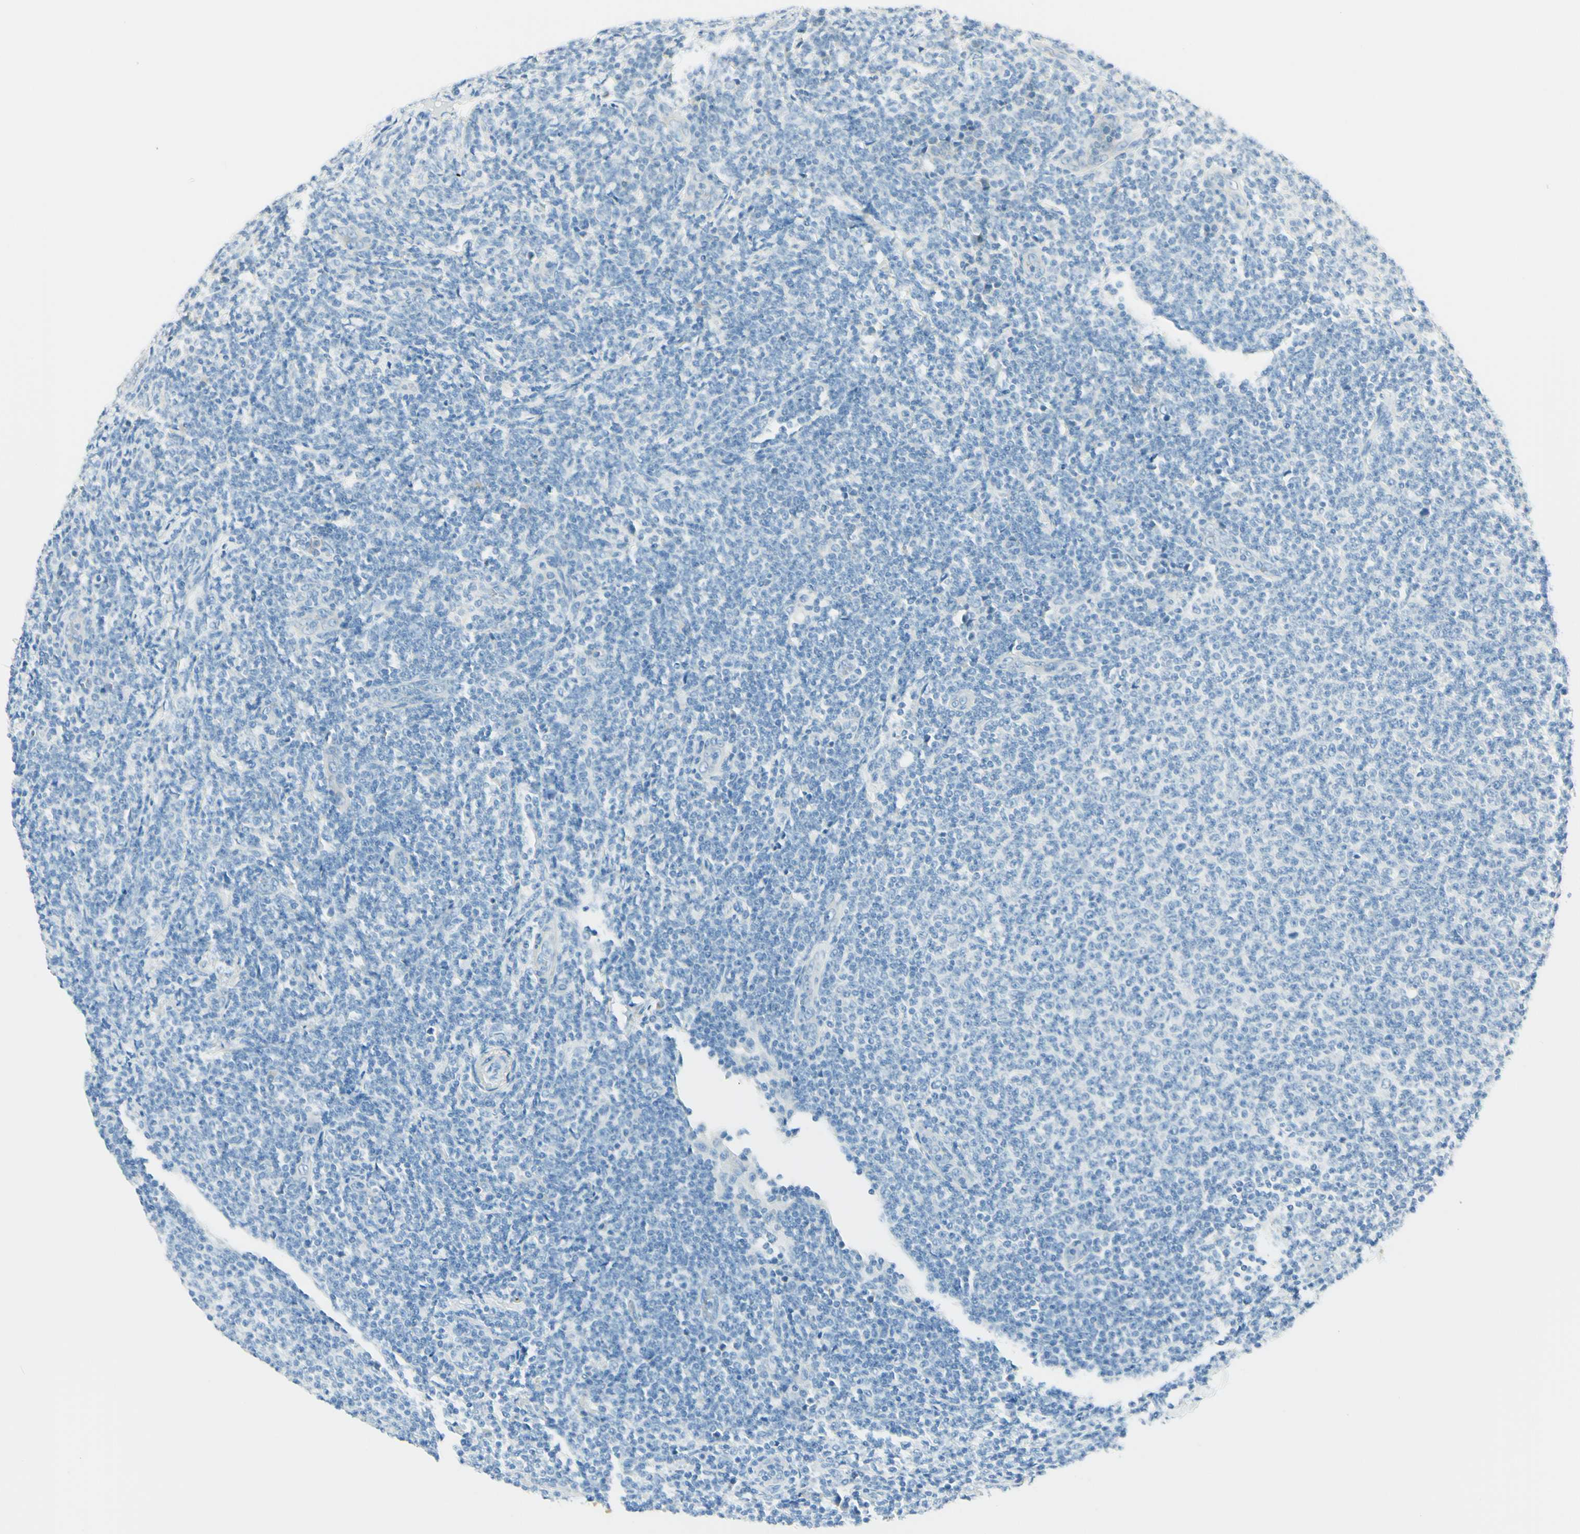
{"staining": {"intensity": "negative", "quantity": "none", "location": "none"}, "tissue": "lymphoma", "cell_type": "Tumor cells", "image_type": "cancer", "snomed": [{"axis": "morphology", "description": "Malignant lymphoma, non-Hodgkin's type, Low grade"}, {"axis": "topography", "description": "Lymph node"}], "caption": "Immunohistochemistry (IHC) image of human low-grade malignant lymphoma, non-Hodgkin's type stained for a protein (brown), which displays no positivity in tumor cells. (Brightfield microscopy of DAB immunohistochemistry (IHC) at high magnification).", "gene": "NCBP2L", "patient": {"sex": "male", "age": 66}}